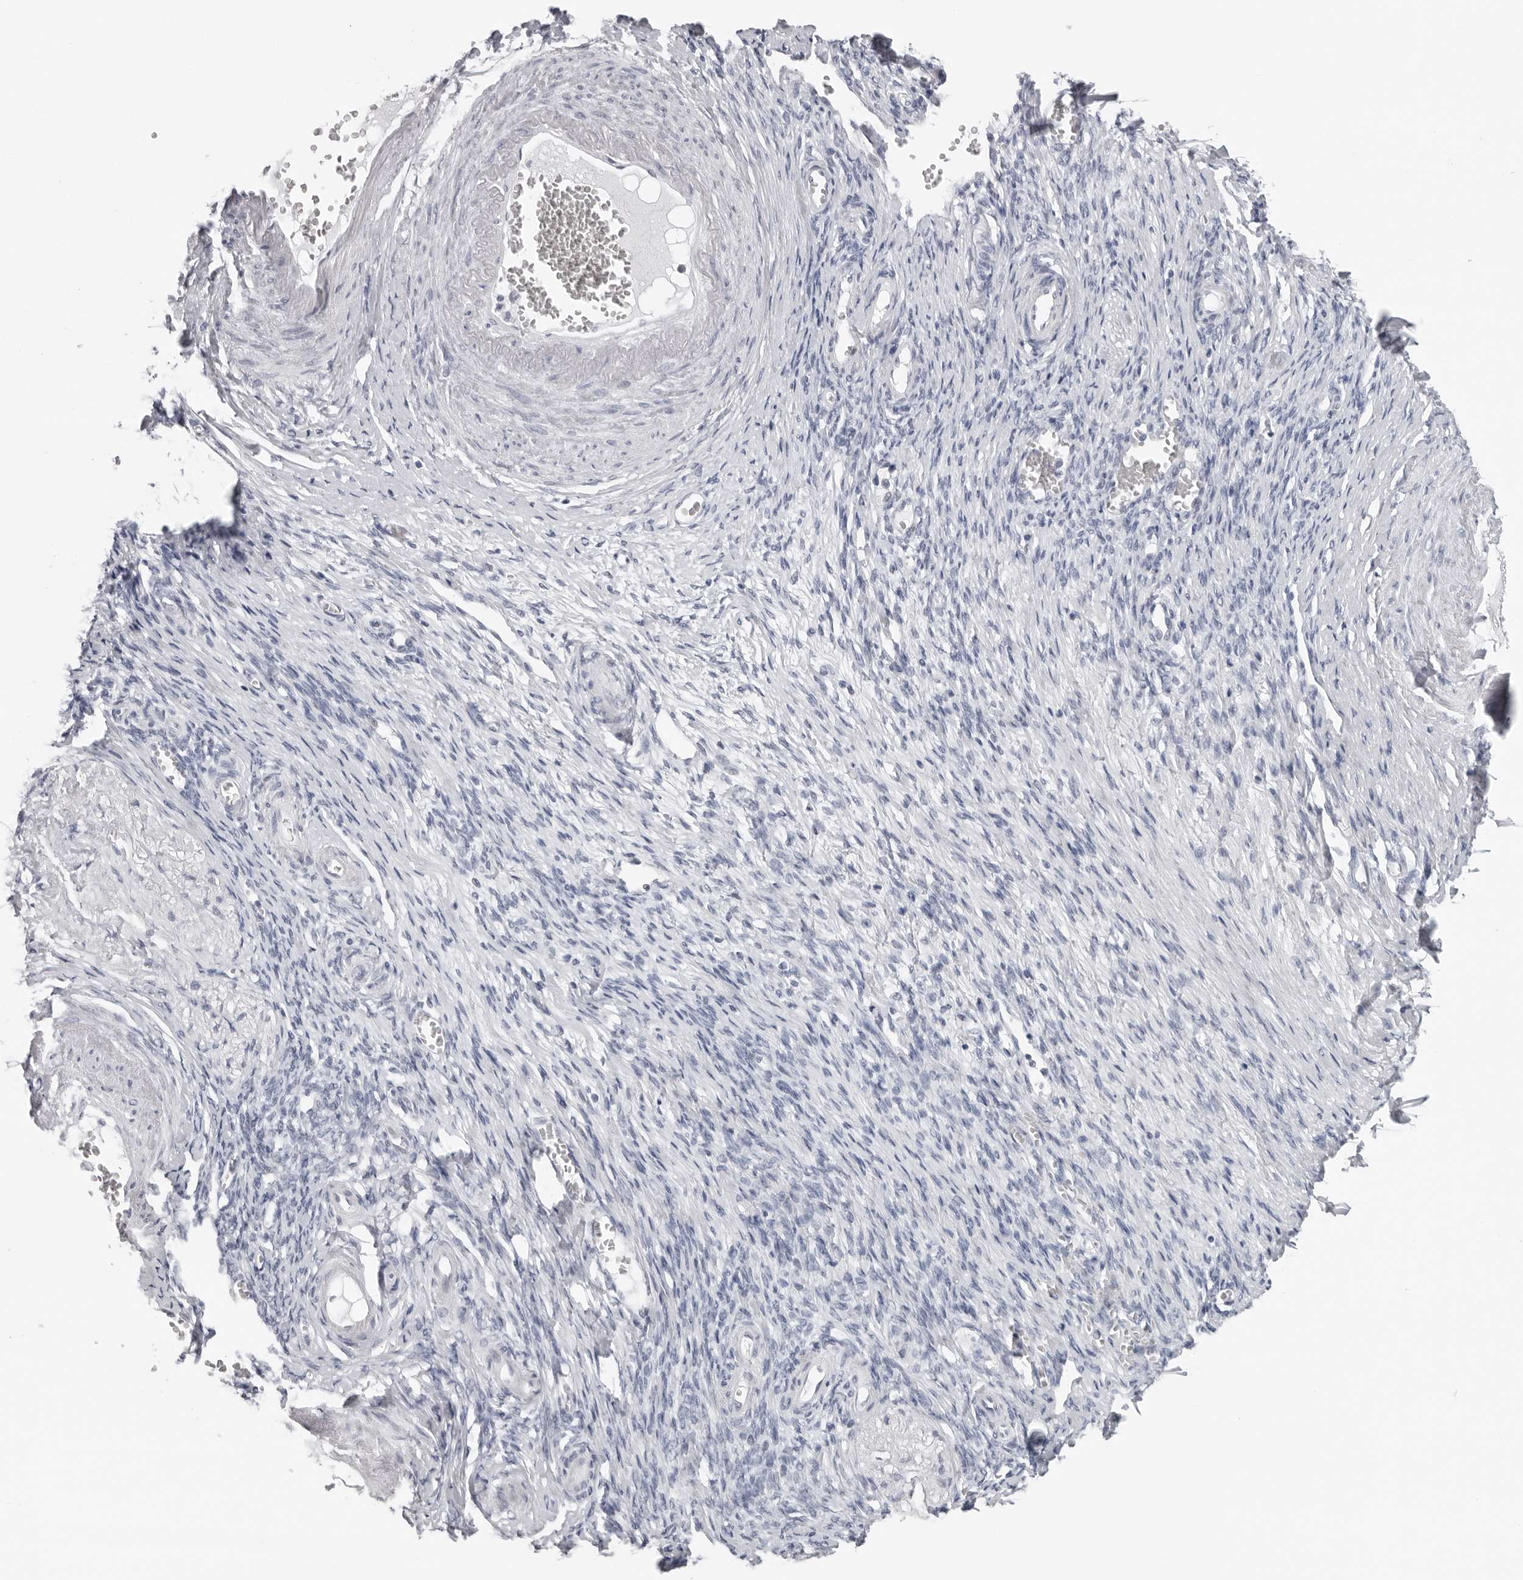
{"staining": {"intensity": "negative", "quantity": "none", "location": "none"}, "tissue": "adipose tissue", "cell_type": "Adipocytes", "image_type": "normal", "snomed": [{"axis": "morphology", "description": "Normal tissue, NOS"}, {"axis": "topography", "description": "Vascular tissue"}, {"axis": "topography", "description": "Fallopian tube"}, {"axis": "topography", "description": "Ovary"}], "caption": "The image exhibits no staining of adipocytes in normal adipose tissue. (DAB (3,3'-diaminobenzidine) immunohistochemistry (IHC) with hematoxylin counter stain).", "gene": "ESPN", "patient": {"sex": "female", "age": 67}}